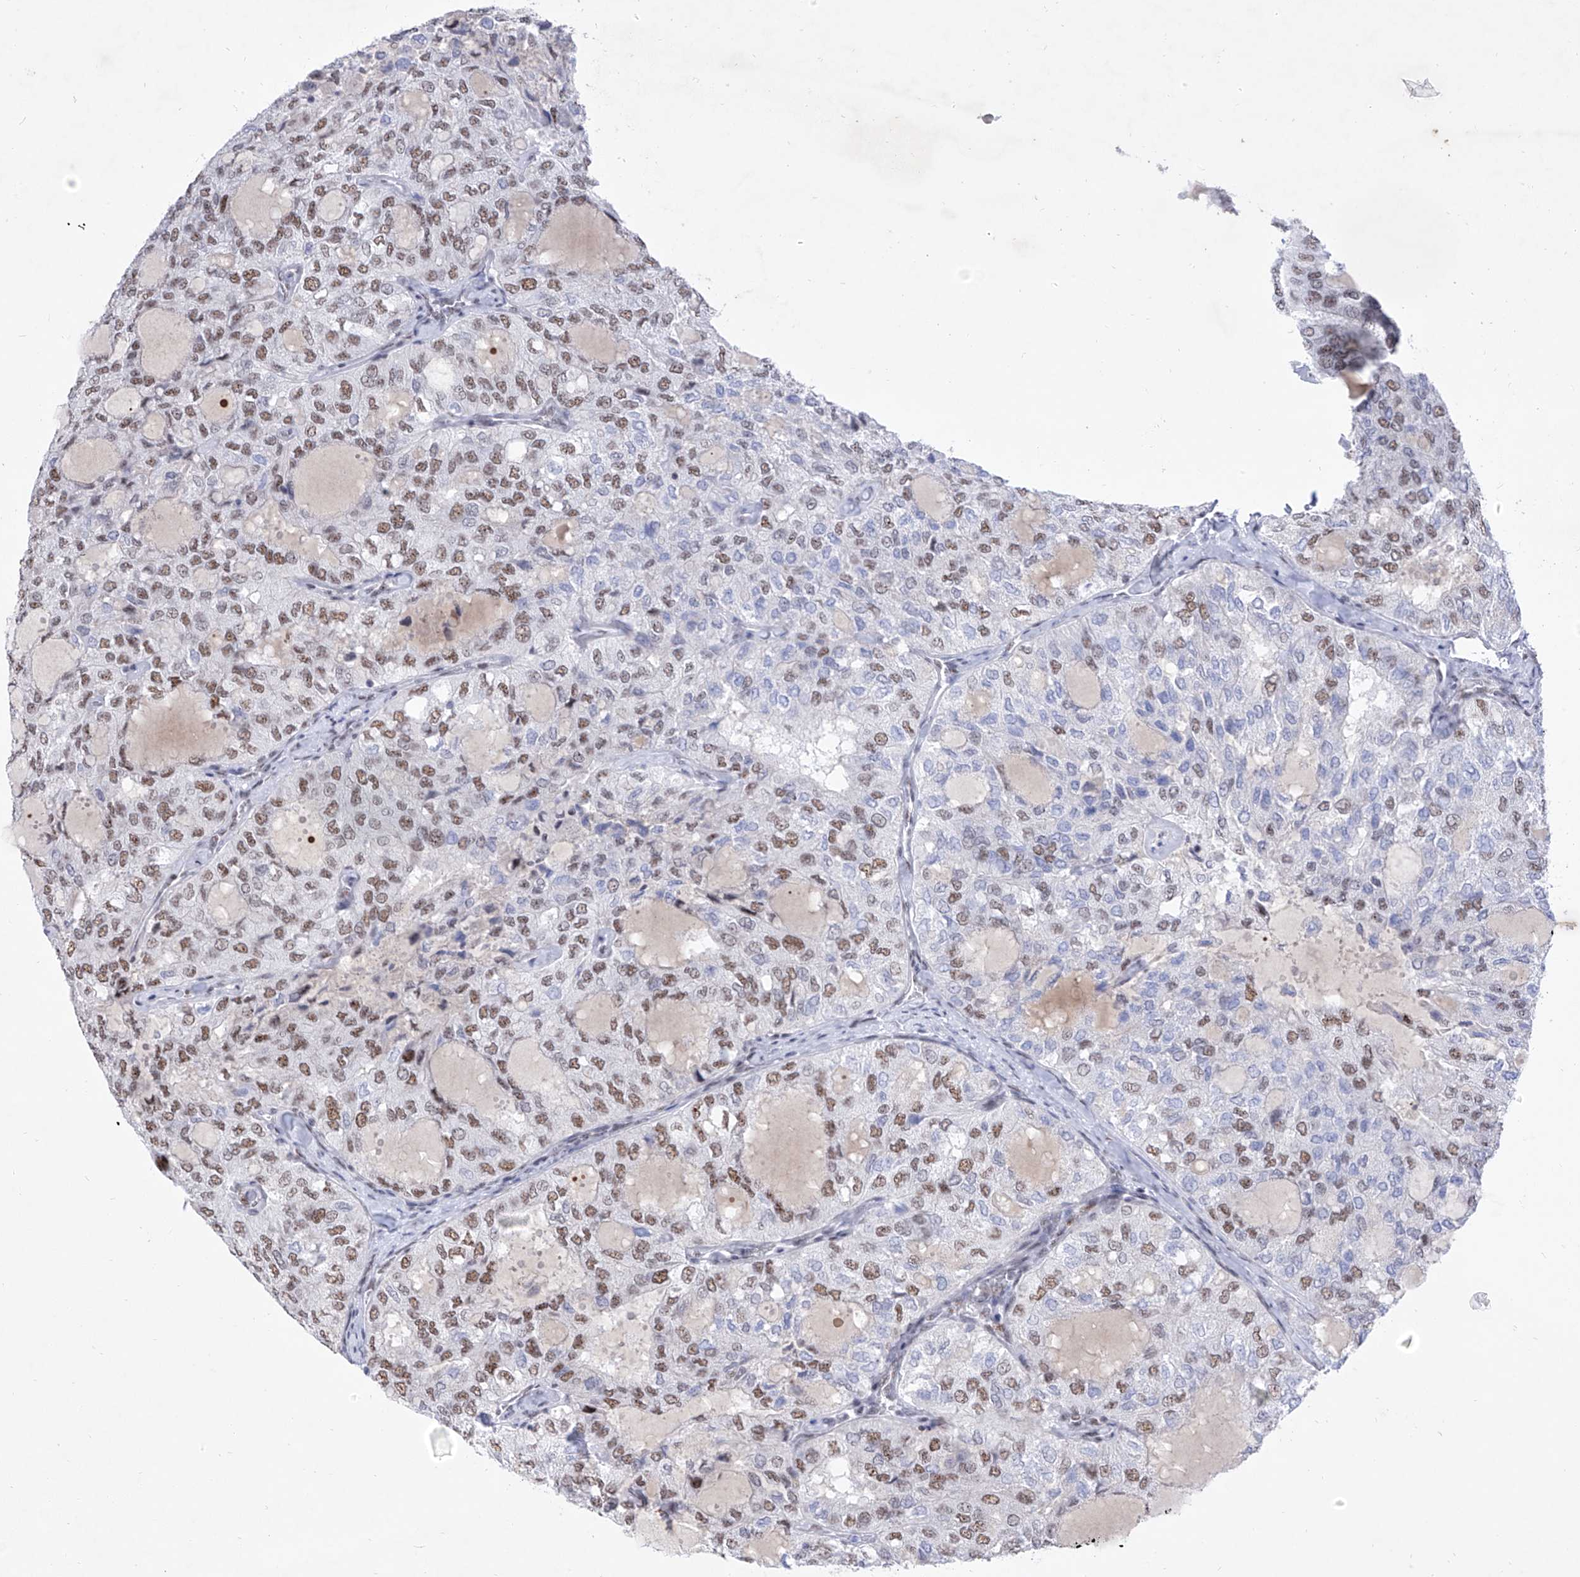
{"staining": {"intensity": "moderate", "quantity": "25%-75%", "location": "nuclear"}, "tissue": "thyroid cancer", "cell_type": "Tumor cells", "image_type": "cancer", "snomed": [{"axis": "morphology", "description": "Follicular adenoma carcinoma, NOS"}, {"axis": "topography", "description": "Thyroid gland"}], "caption": "Immunohistochemical staining of human thyroid cancer (follicular adenoma carcinoma) exhibits moderate nuclear protein positivity in approximately 25%-75% of tumor cells. (DAB (3,3'-diaminobenzidine) IHC, brown staining for protein, blue staining for nuclei).", "gene": "ATN1", "patient": {"sex": "male", "age": 75}}